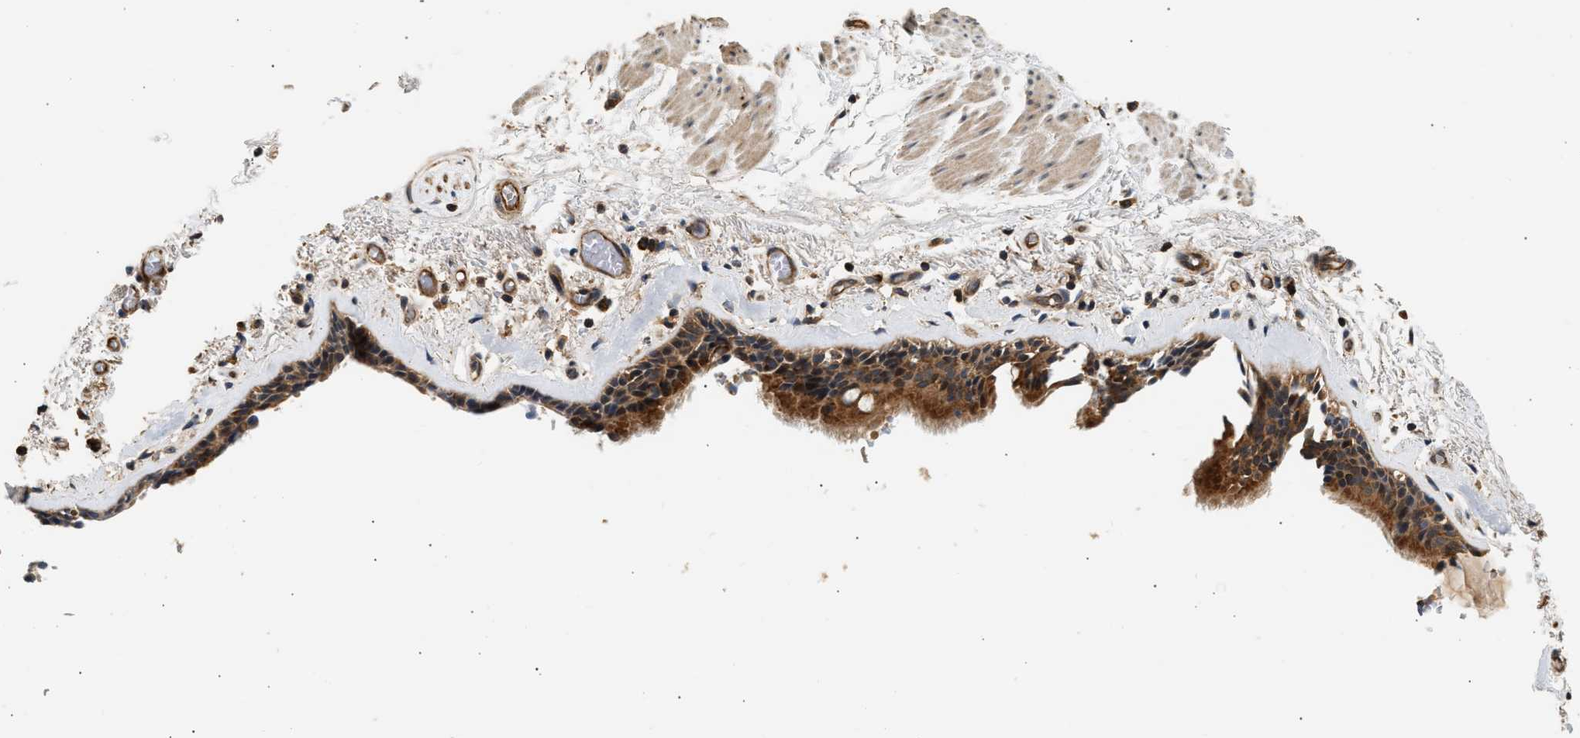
{"staining": {"intensity": "strong", "quantity": ">75%", "location": "cytoplasmic/membranous"}, "tissue": "bronchus", "cell_type": "Respiratory epithelial cells", "image_type": "normal", "snomed": [{"axis": "morphology", "description": "Normal tissue, NOS"}, {"axis": "topography", "description": "Cartilage tissue"}], "caption": "Immunohistochemistry (IHC) of benign human bronchus demonstrates high levels of strong cytoplasmic/membranous staining in about >75% of respiratory epithelial cells.", "gene": "DUSP14", "patient": {"sex": "female", "age": 63}}